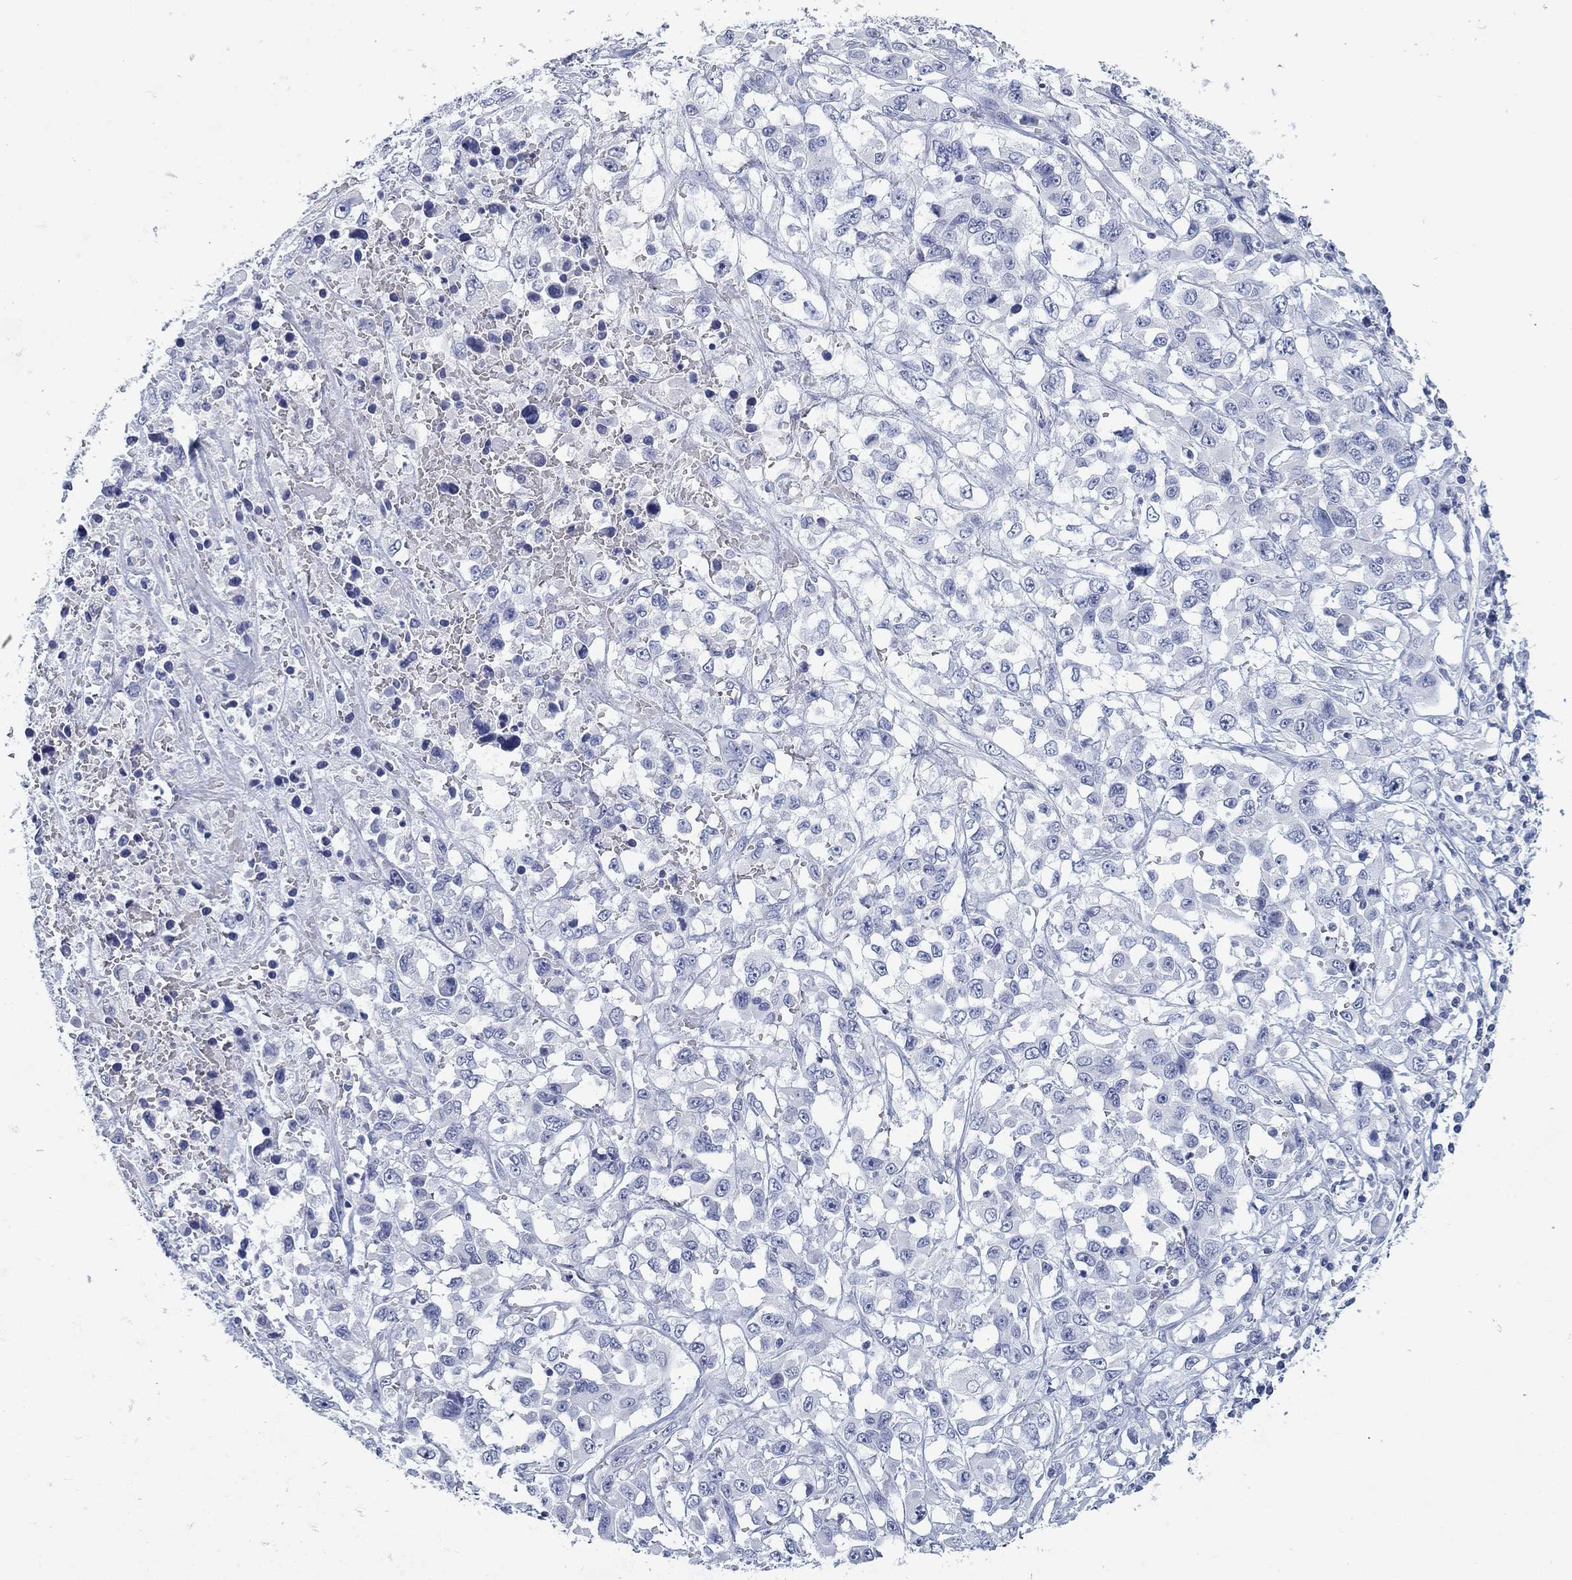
{"staining": {"intensity": "negative", "quantity": "none", "location": "none"}, "tissue": "liver cancer", "cell_type": "Tumor cells", "image_type": "cancer", "snomed": [{"axis": "morphology", "description": "Adenocarcinoma, NOS"}, {"axis": "morphology", "description": "Cholangiocarcinoma"}, {"axis": "topography", "description": "Liver"}], "caption": "A high-resolution histopathology image shows IHC staining of liver adenocarcinoma, which shows no significant expression in tumor cells.", "gene": "CD79B", "patient": {"sex": "male", "age": 64}}